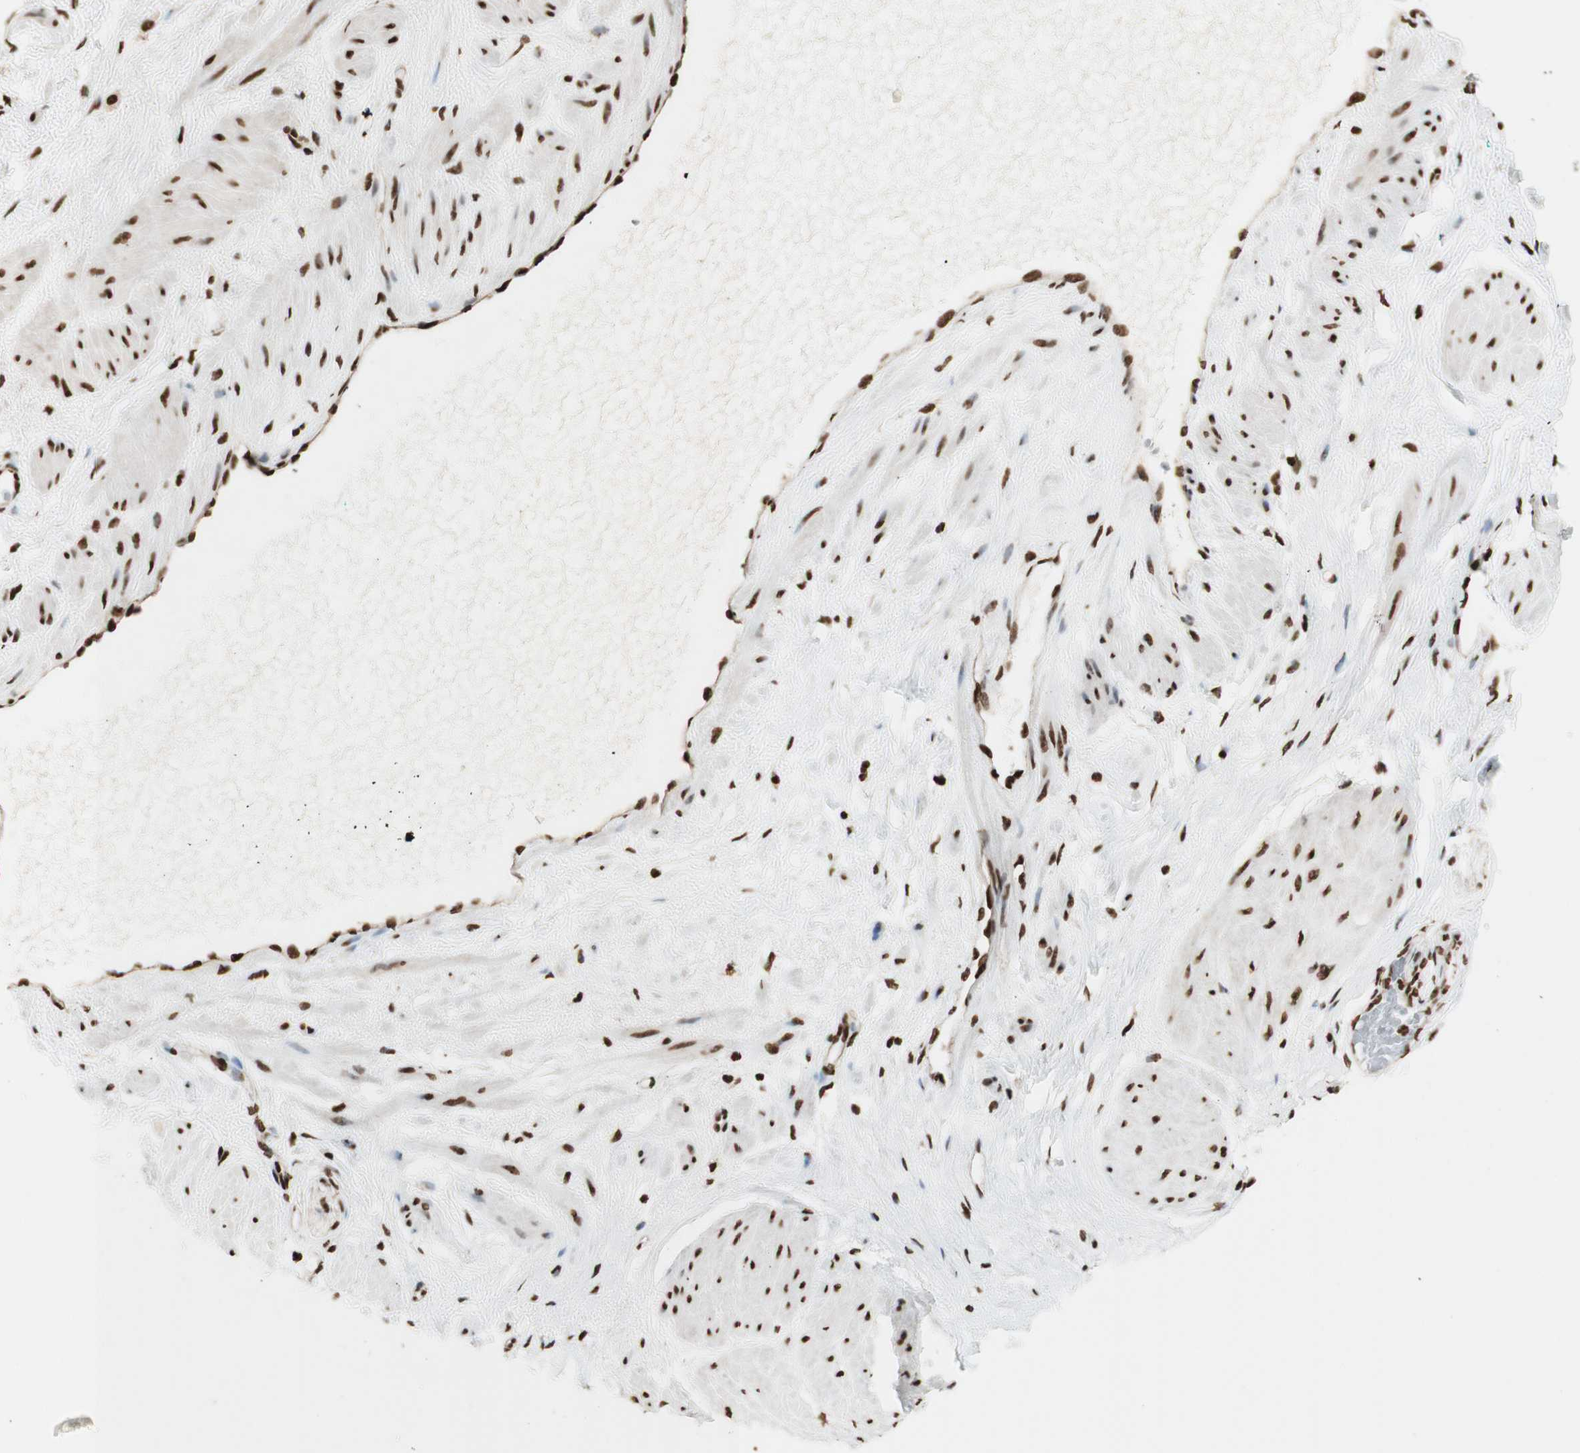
{"staining": {"intensity": "strong", "quantity": ">75%", "location": "nuclear"}, "tissue": "adipose tissue", "cell_type": "Adipocytes", "image_type": "normal", "snomed": [{"axis": "morphology", "description": "Normal tissue, NOS"}, {"axis": "topography", "description": "Soft tissue"}, {"axis": "topography", "description": "Vascular tissue"}], "caption": "Protein expression analysis of normal adipose tissue displays strong nuclear expression in approximately >75% of adipocytes. The staining was performed using DAB to visualize the protein expression in brown, while the nuclei were stained in blue with hematoxylin (Magnification: 20x).", "gene": "HNRNPA2B1", "patient": {"sex": "female", "age": 35}}